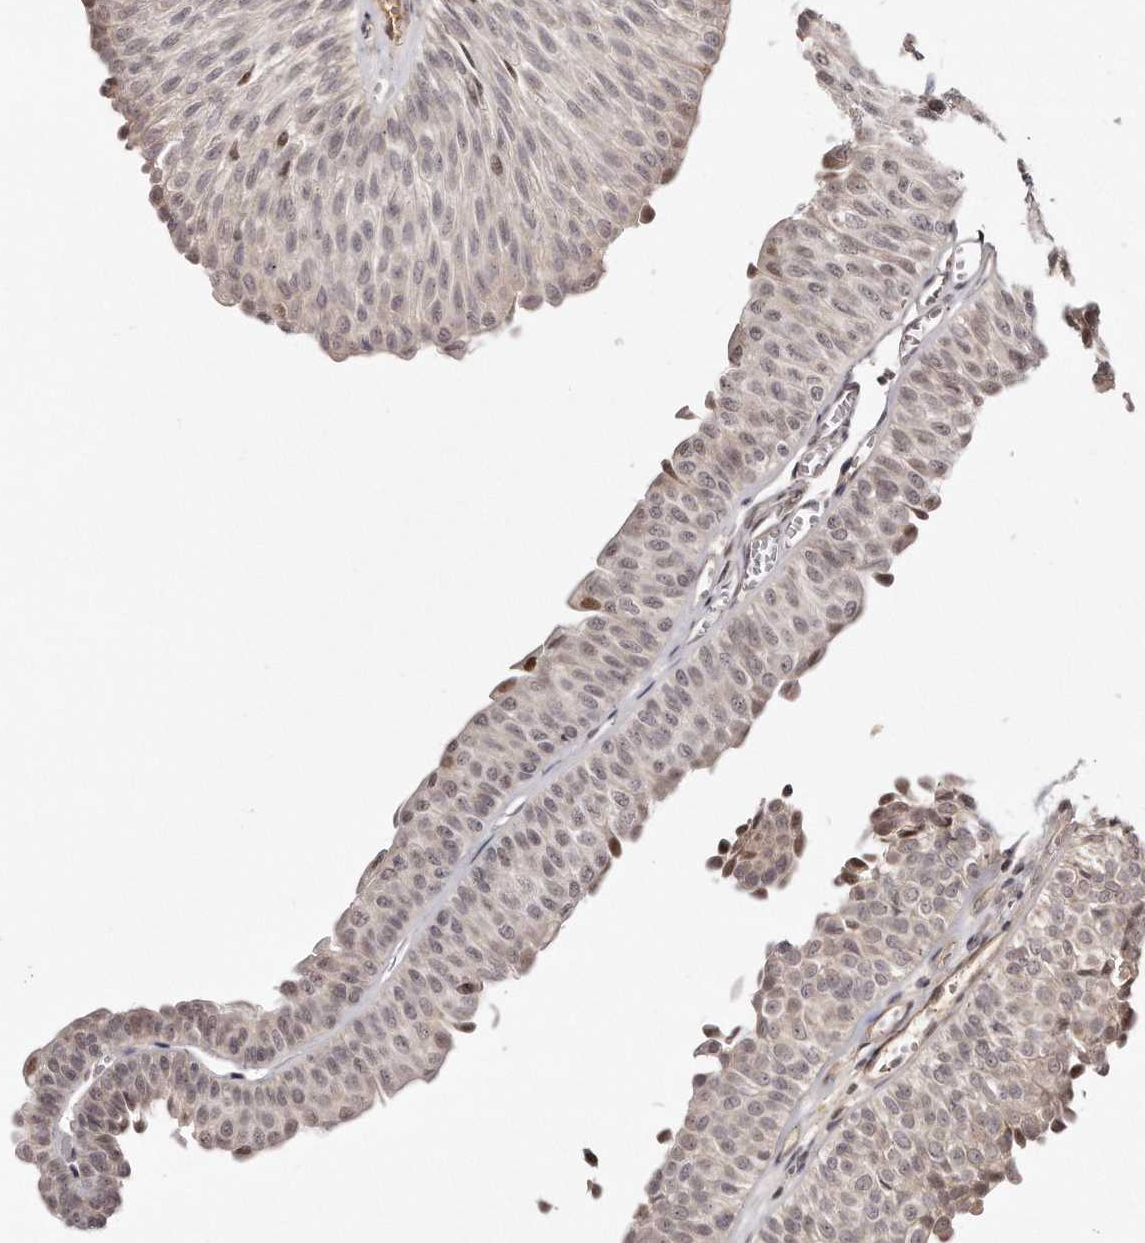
{"staining": {"intensity": "weak", "quantity": ">75%", "location": "nuclear"}, "tissue": "urothelial cancer", "cell_type": "Tumor cells", "image_type": "cancer", "snomed": [{"axis": "morphology", "description": "Urothelial carcinoma, Low grade"}, {"axis": "topography", "description": "Urinary bladder"}], "caption": "Immunohistochemistry (IHC) image of human low-grade urothelial carcinoma stained for a protein (brown), which demonstrates low levels of weak nuclear positivity in approximately >75% of tumor cells.", "gene": "SOX4", "patient": {"sex": "male", "age": 78}}